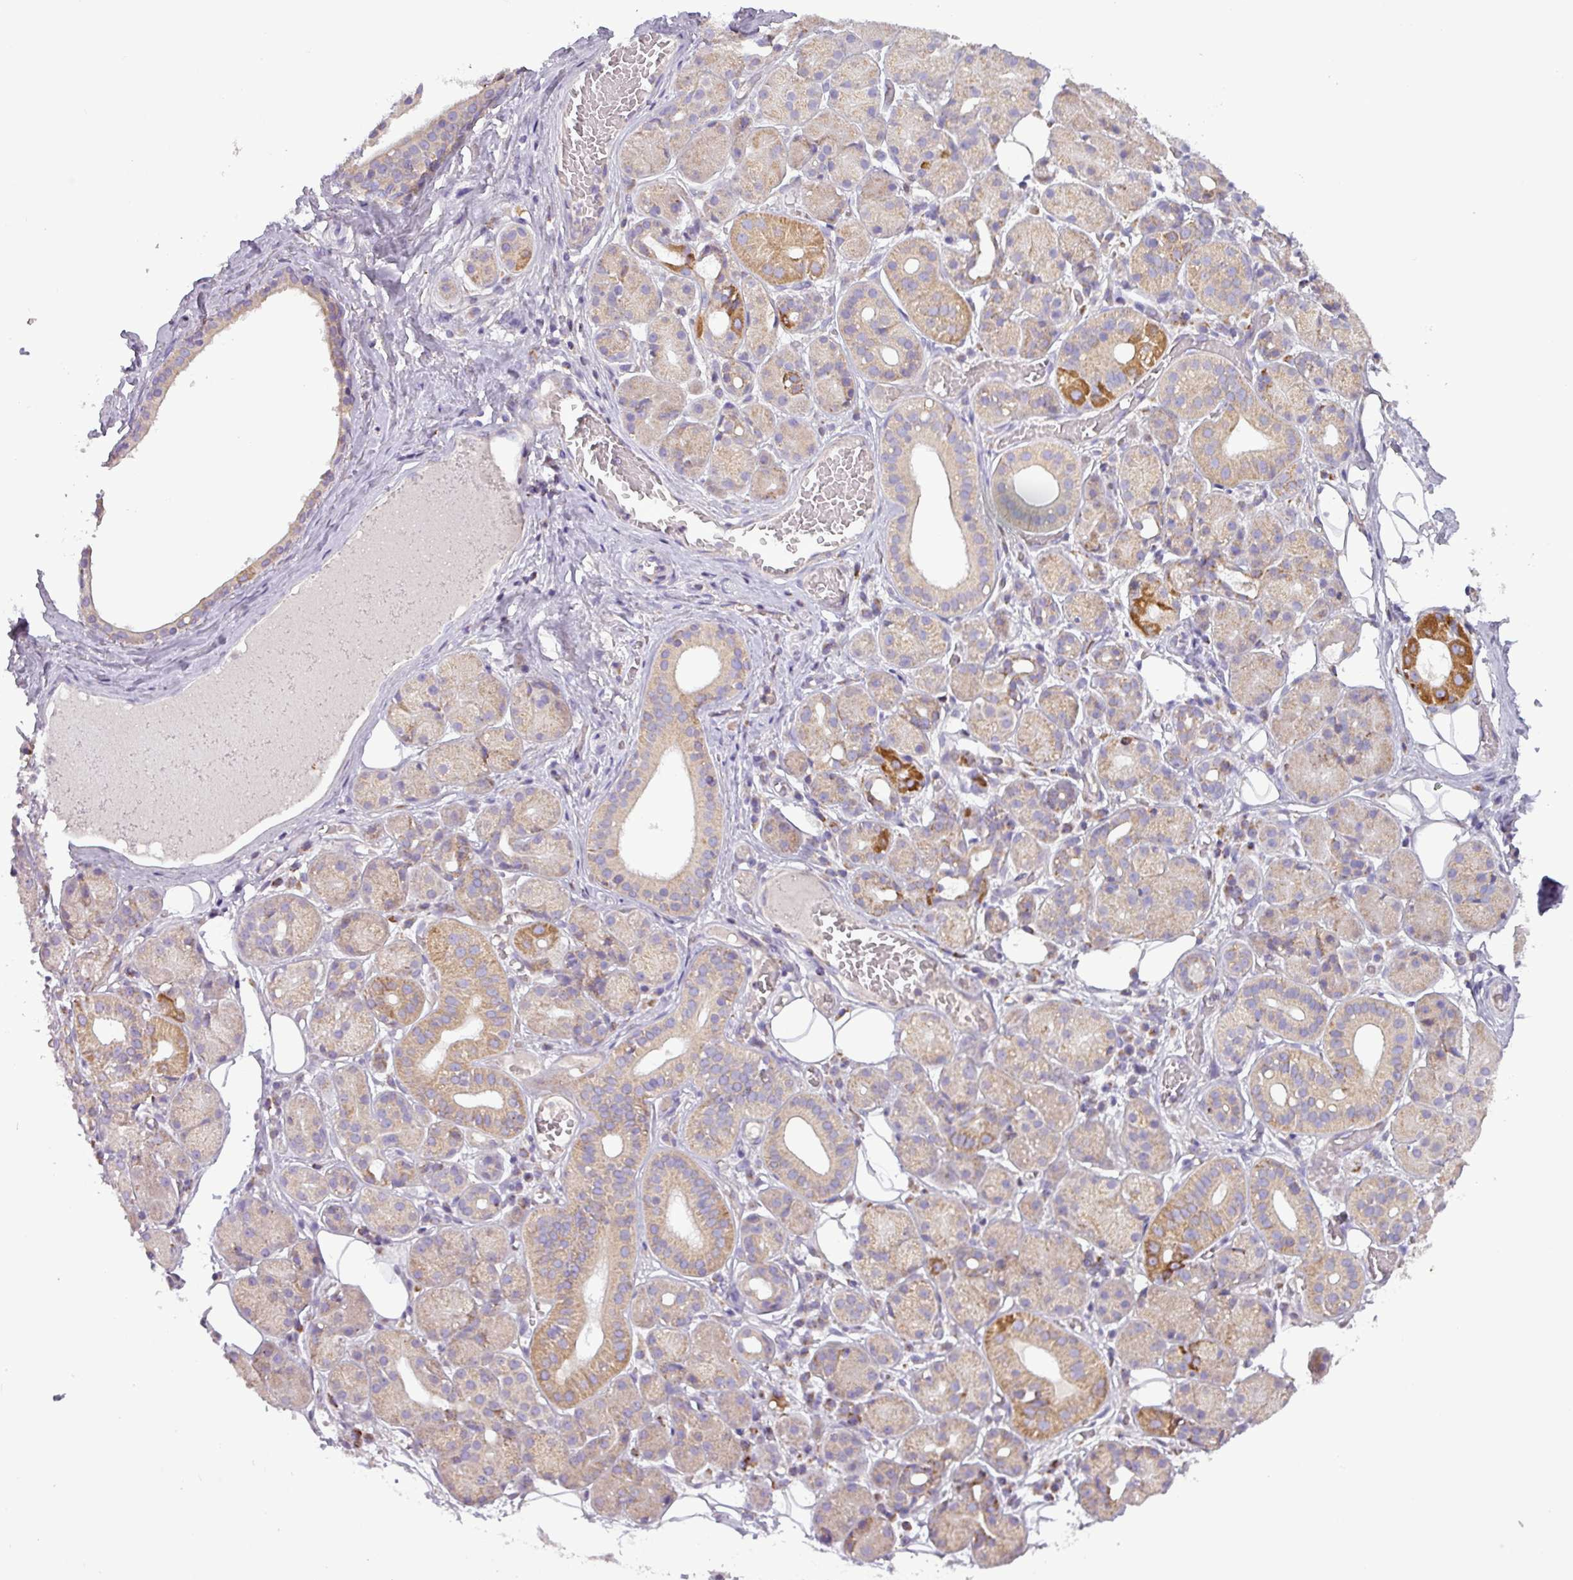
{"staining": {"intensity": "moderate", "quantity": "25%-75%", "location": "cytoplasmic/membranous"}, "tissue": "salivary gland", "cell_type": "Glandular cells", "image_type": "normal", "snomed": [{"axis": "morphology", "description": "Squamous cell carcinoma, NOS"}, {"axis": "topography", "description": "Skin"}, {"axis": "topography", "description": "Head-Neck"}], "caption": "The immunohistochemical stain highlights moderate cytoplasmic/membranous staining in glandular cells of benign salivary gland.", "gene": "PNMA6A", "patient": {"sex": "male", "age": 80}}